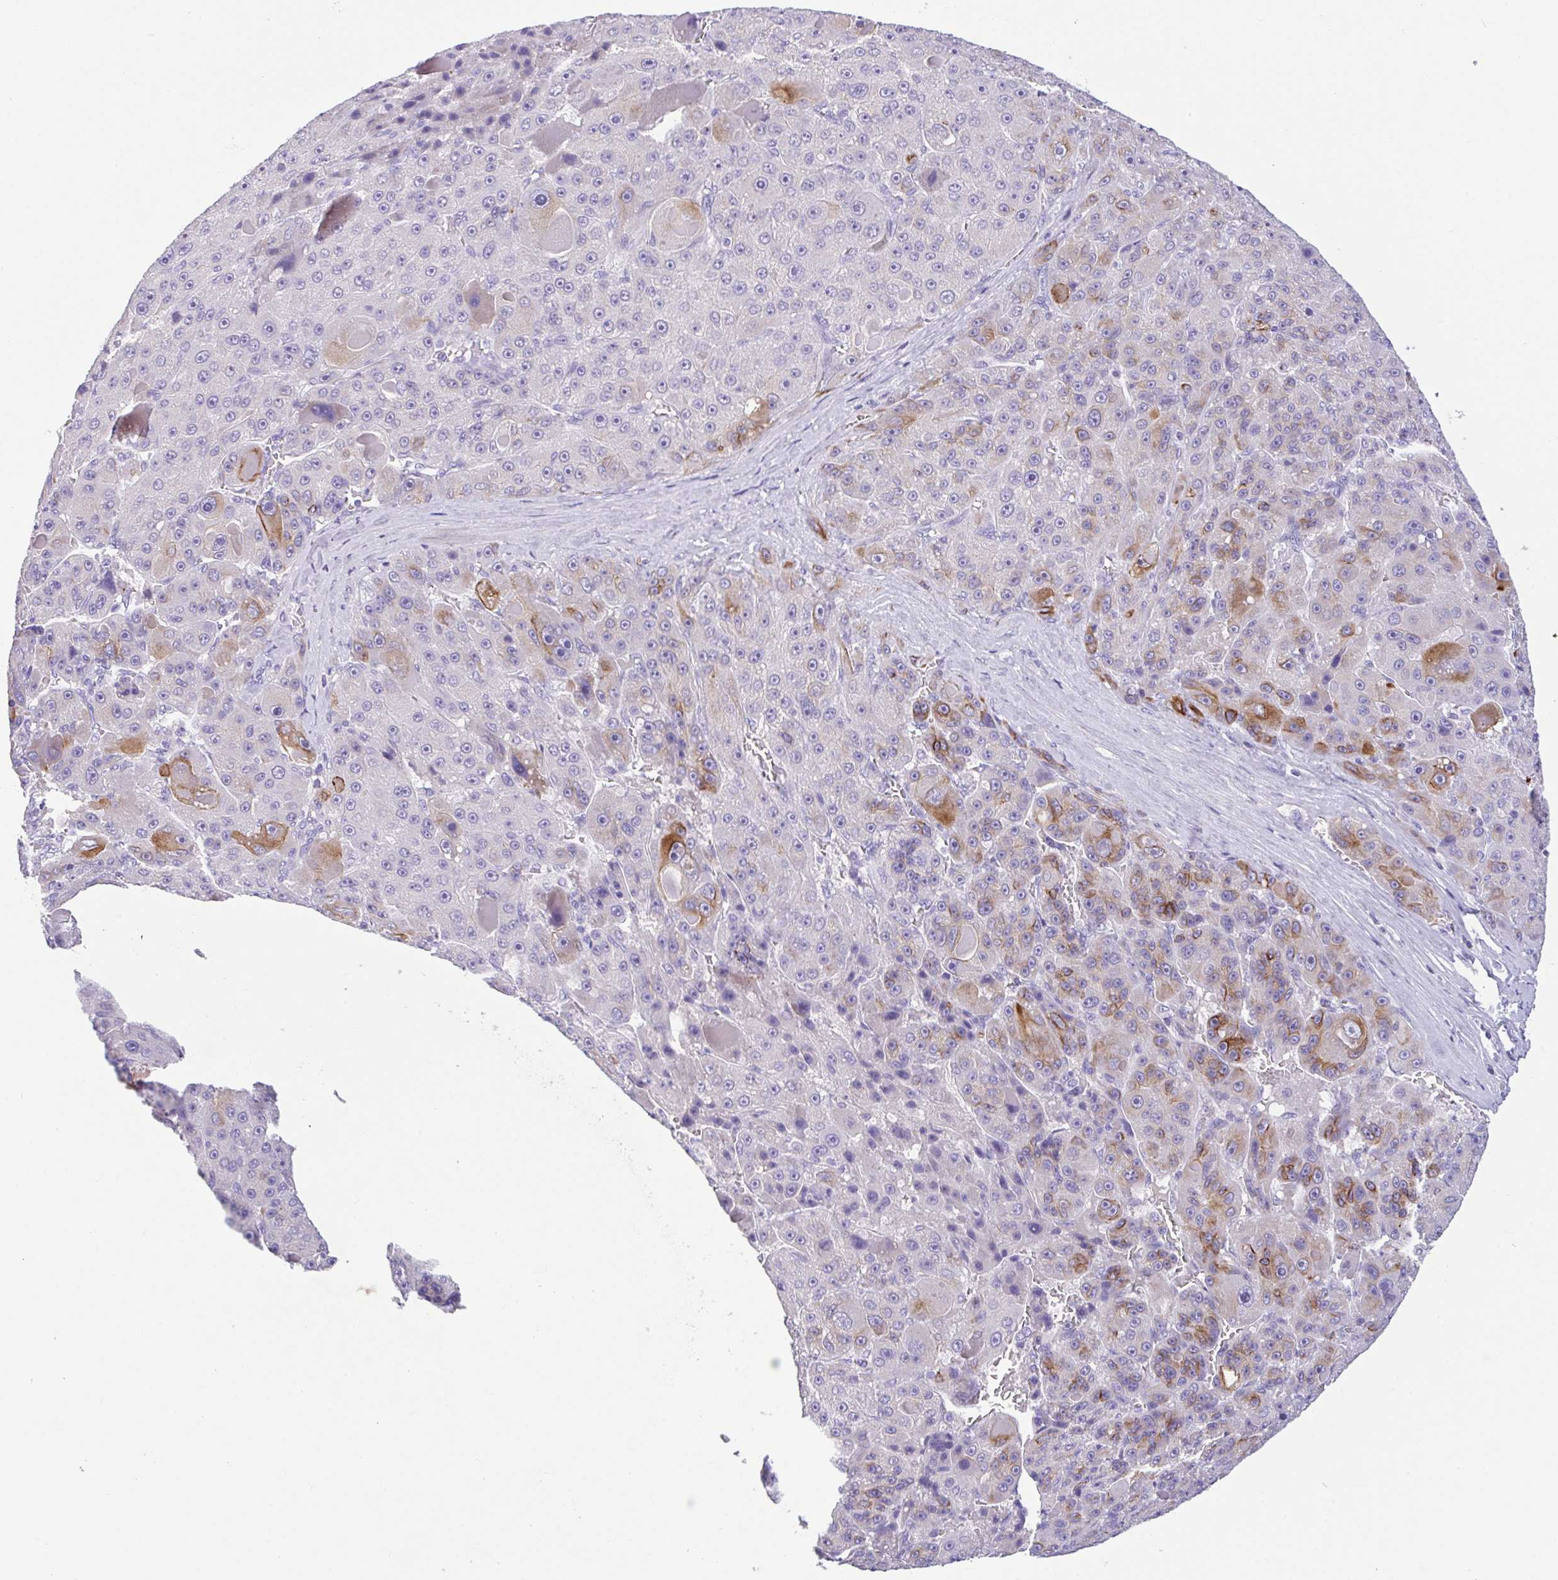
{"staining": {"intensity": "strong", "quantity": "<25%", "location": "cytoplasmic/membranous"}, "tissue": "liver cancer", "cell_type": "Tumor cells", "image_type": "cancer", "snomed": [{"axis": "morphology", "description": "Carcinoma, Hepatocellular, NOS"}, {"axis": "topography", "description": "Liver"}], "caption": "Human liver cancer stained with a brown dye exhibits strong cytoplasmic/membranous positive positivity in approximately <25% of tumor cells.", "gene": "FBXL20", "patient": {"sex": "male", "age": 76}}